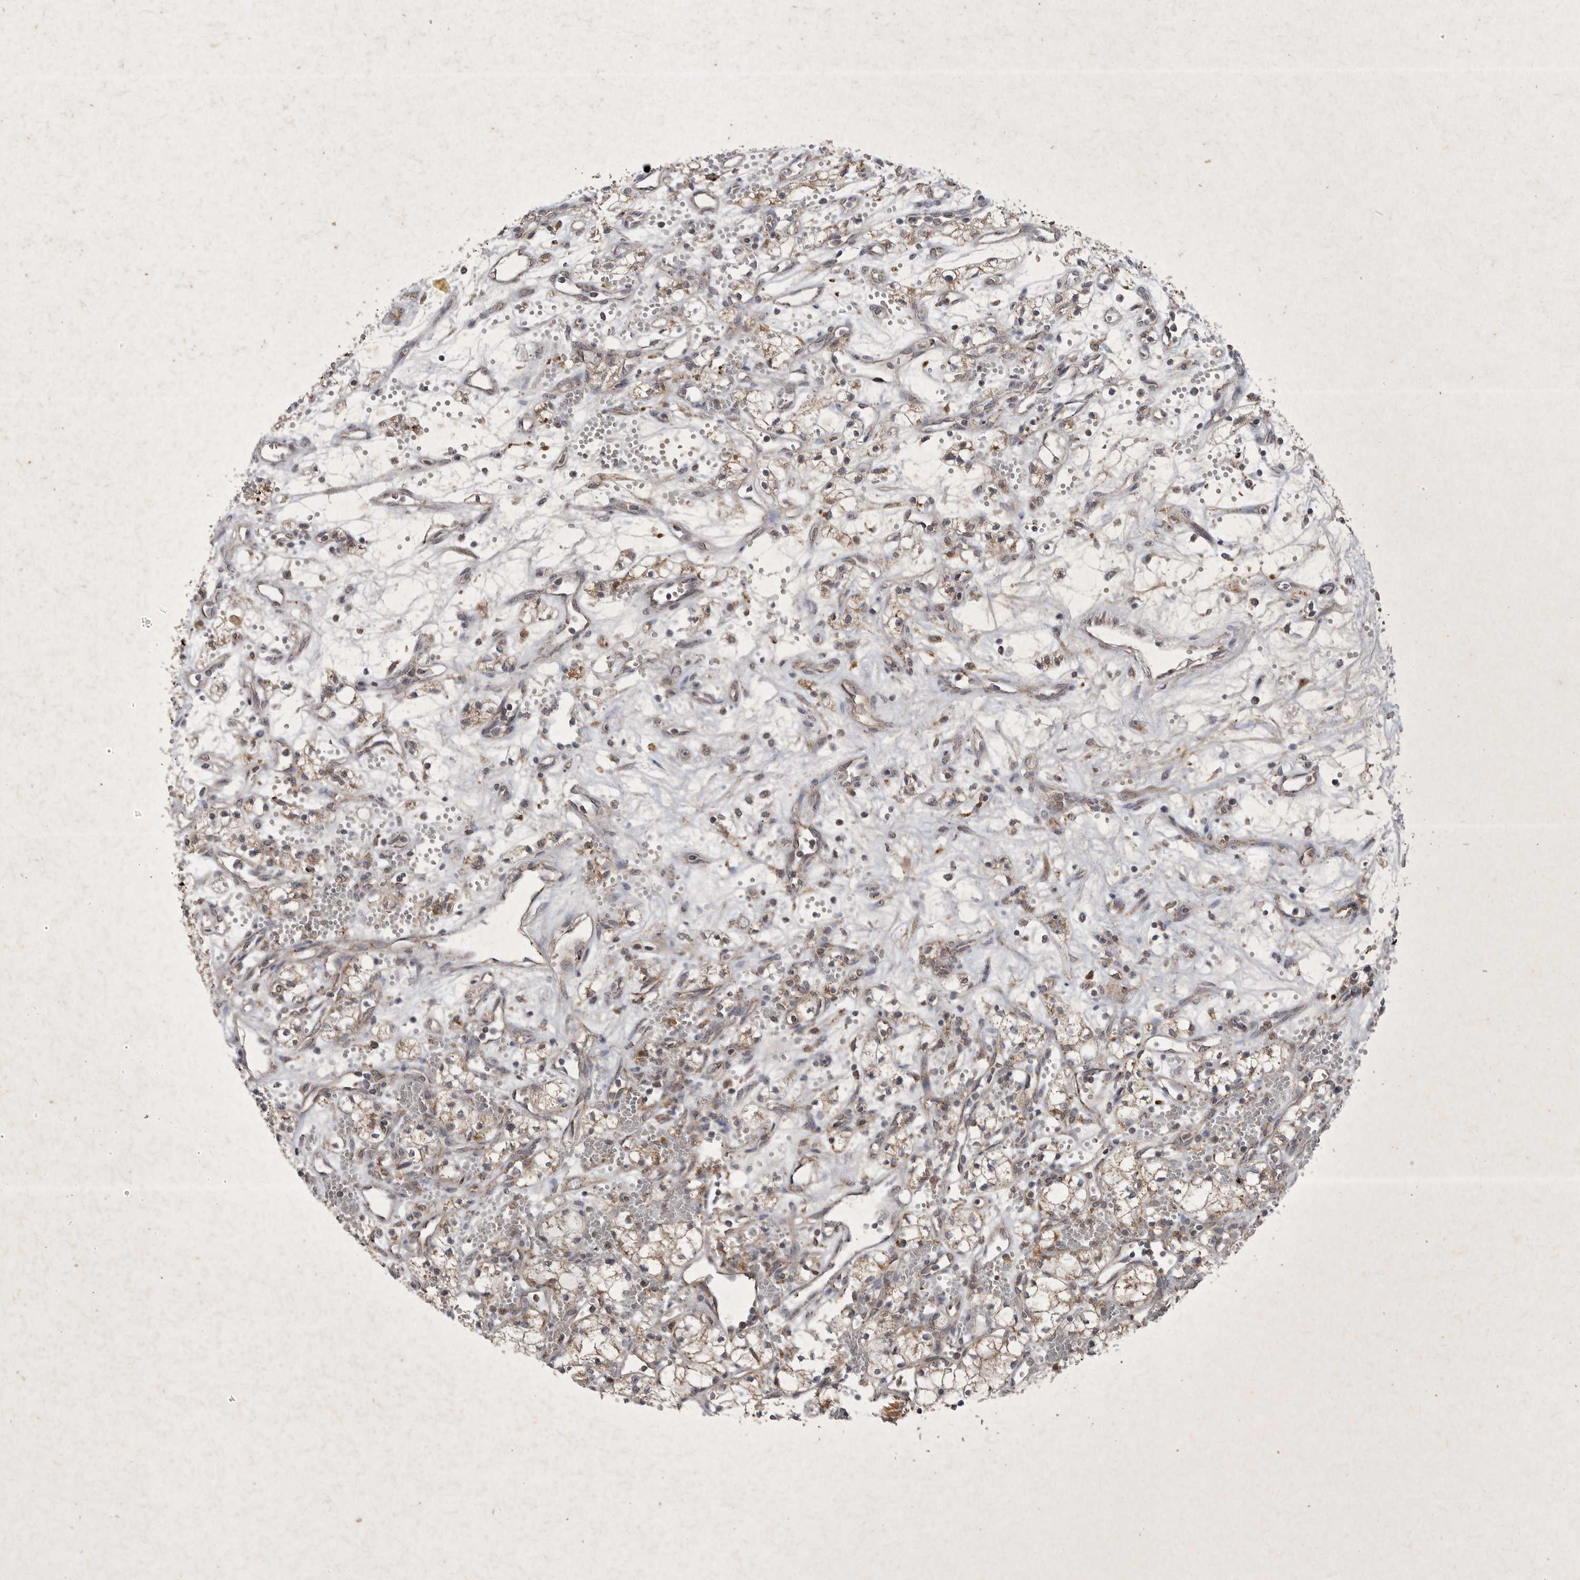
{"staining": {"intensity": "negative", "quantity": "none", "location": "none"}, "tissue": "renal cancer", "cell_type": "Tumor cells", "image_type": "cancer", "snomed": [{"axis": "morphology", "description": "Adenocarcinoma, NOS"}, {"axis": "topography", "description": "Kidney"}], "caption": "An immunohistochemistry (IHC) photomicrograph of renal adenocarcinoma is shown. There is no staining in tumor cells of renal adenocarcinoma. (DAB immunohistochemistry (IHC) visualized using brightfield microscopy, high magnification).", "gene": "DDR1", "patient": {"sex": "male", "age": 59}}